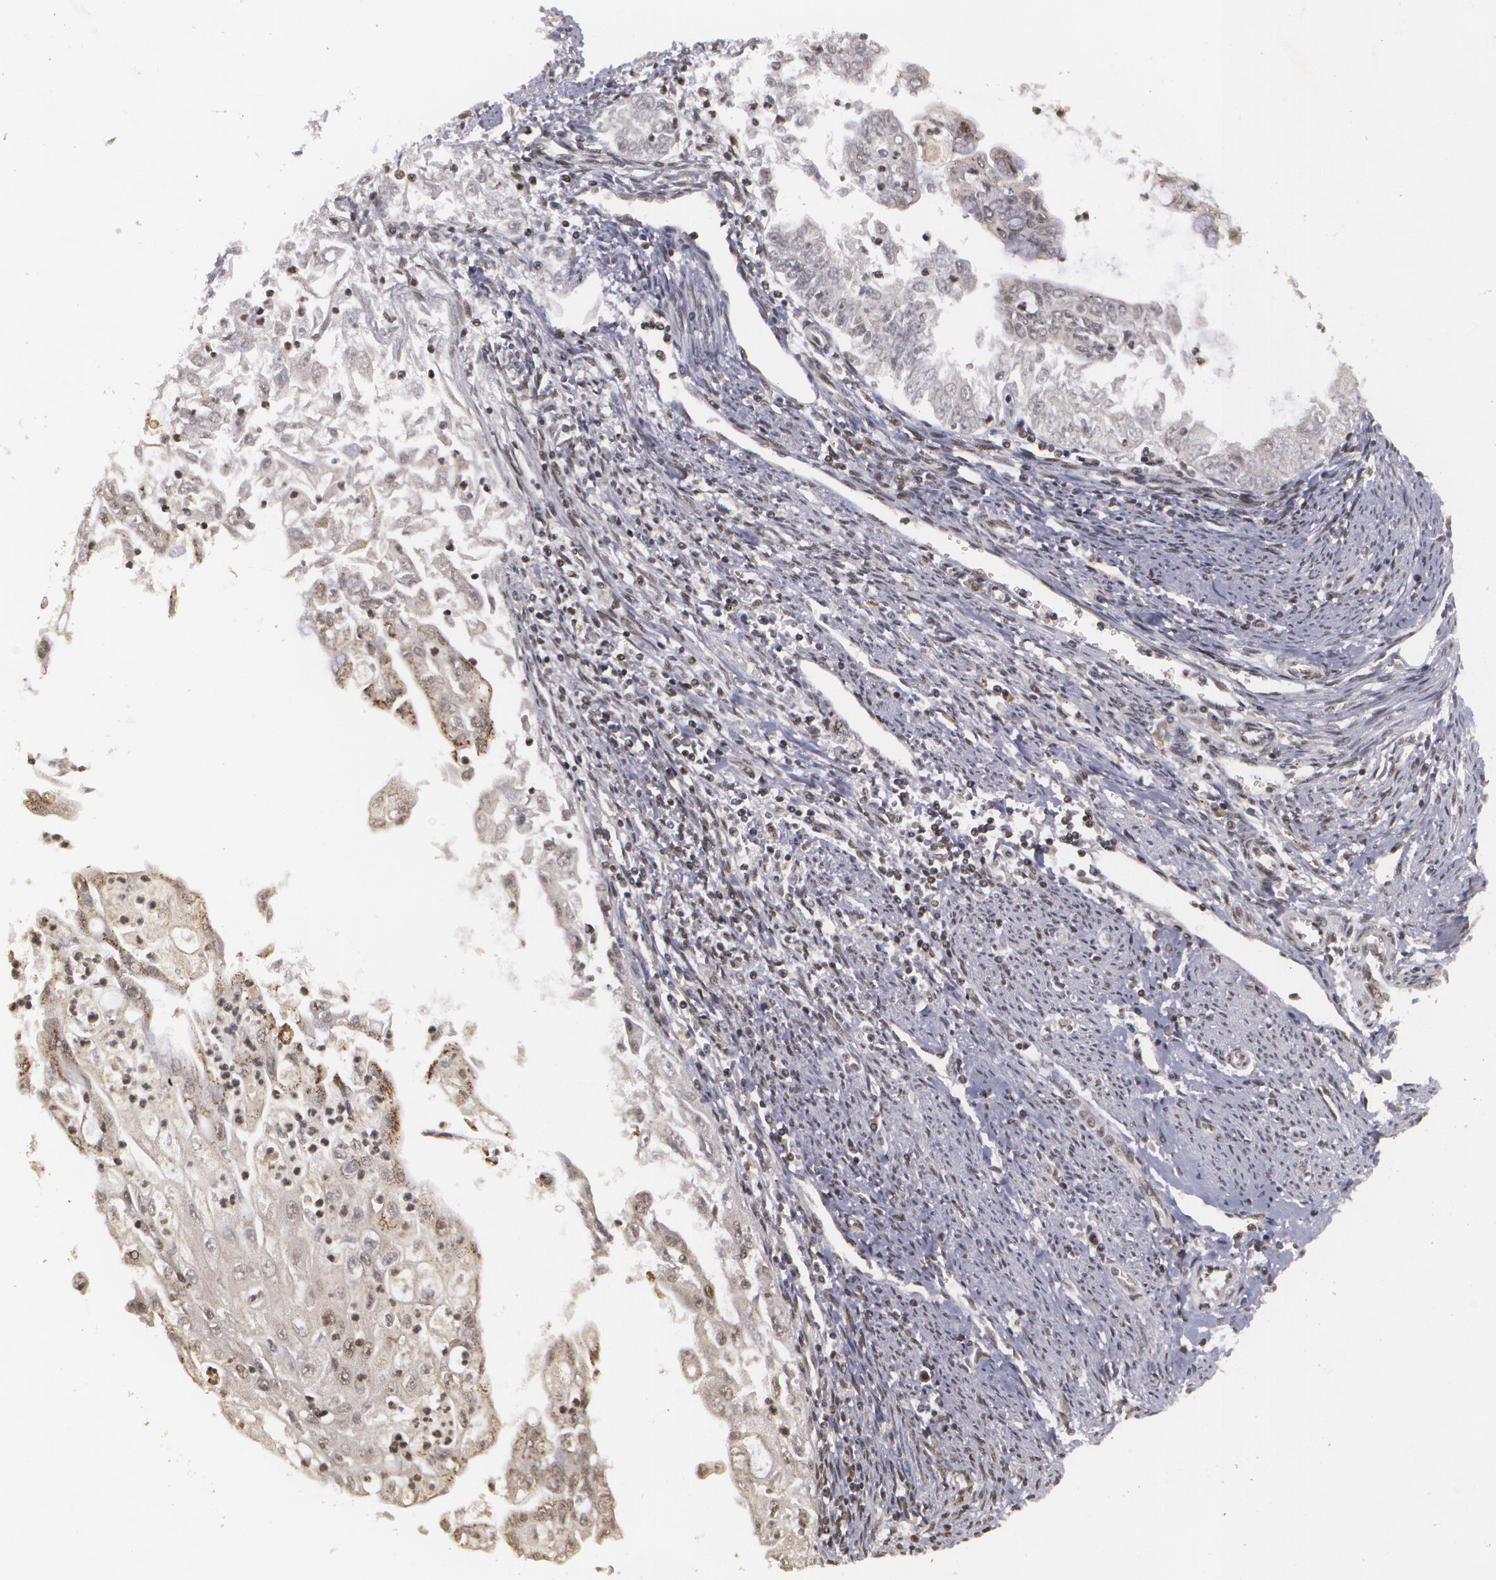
{"staining": {"intensity": "weak", "quantity": ">75%", "location": "cytoplasmic/membranous"}, "tissue": "endometrial cancer", "cell_type": "Tumor cells", "image_type": "cancer", "snomed": [{"axis": "morphology", "description": "Adenocarcinoma, NOS"}, {"axis": "topography", "description": "Endometrium"}], "caption": "Immunohistochemical staining of human endometrial adenocarcinoma shows low levels of weak cytoplasmic/membranous protein expression in approximately >75% of tumor cells.", "gene": "RXRB", "patient": {"sex": "female", "age": 75}}